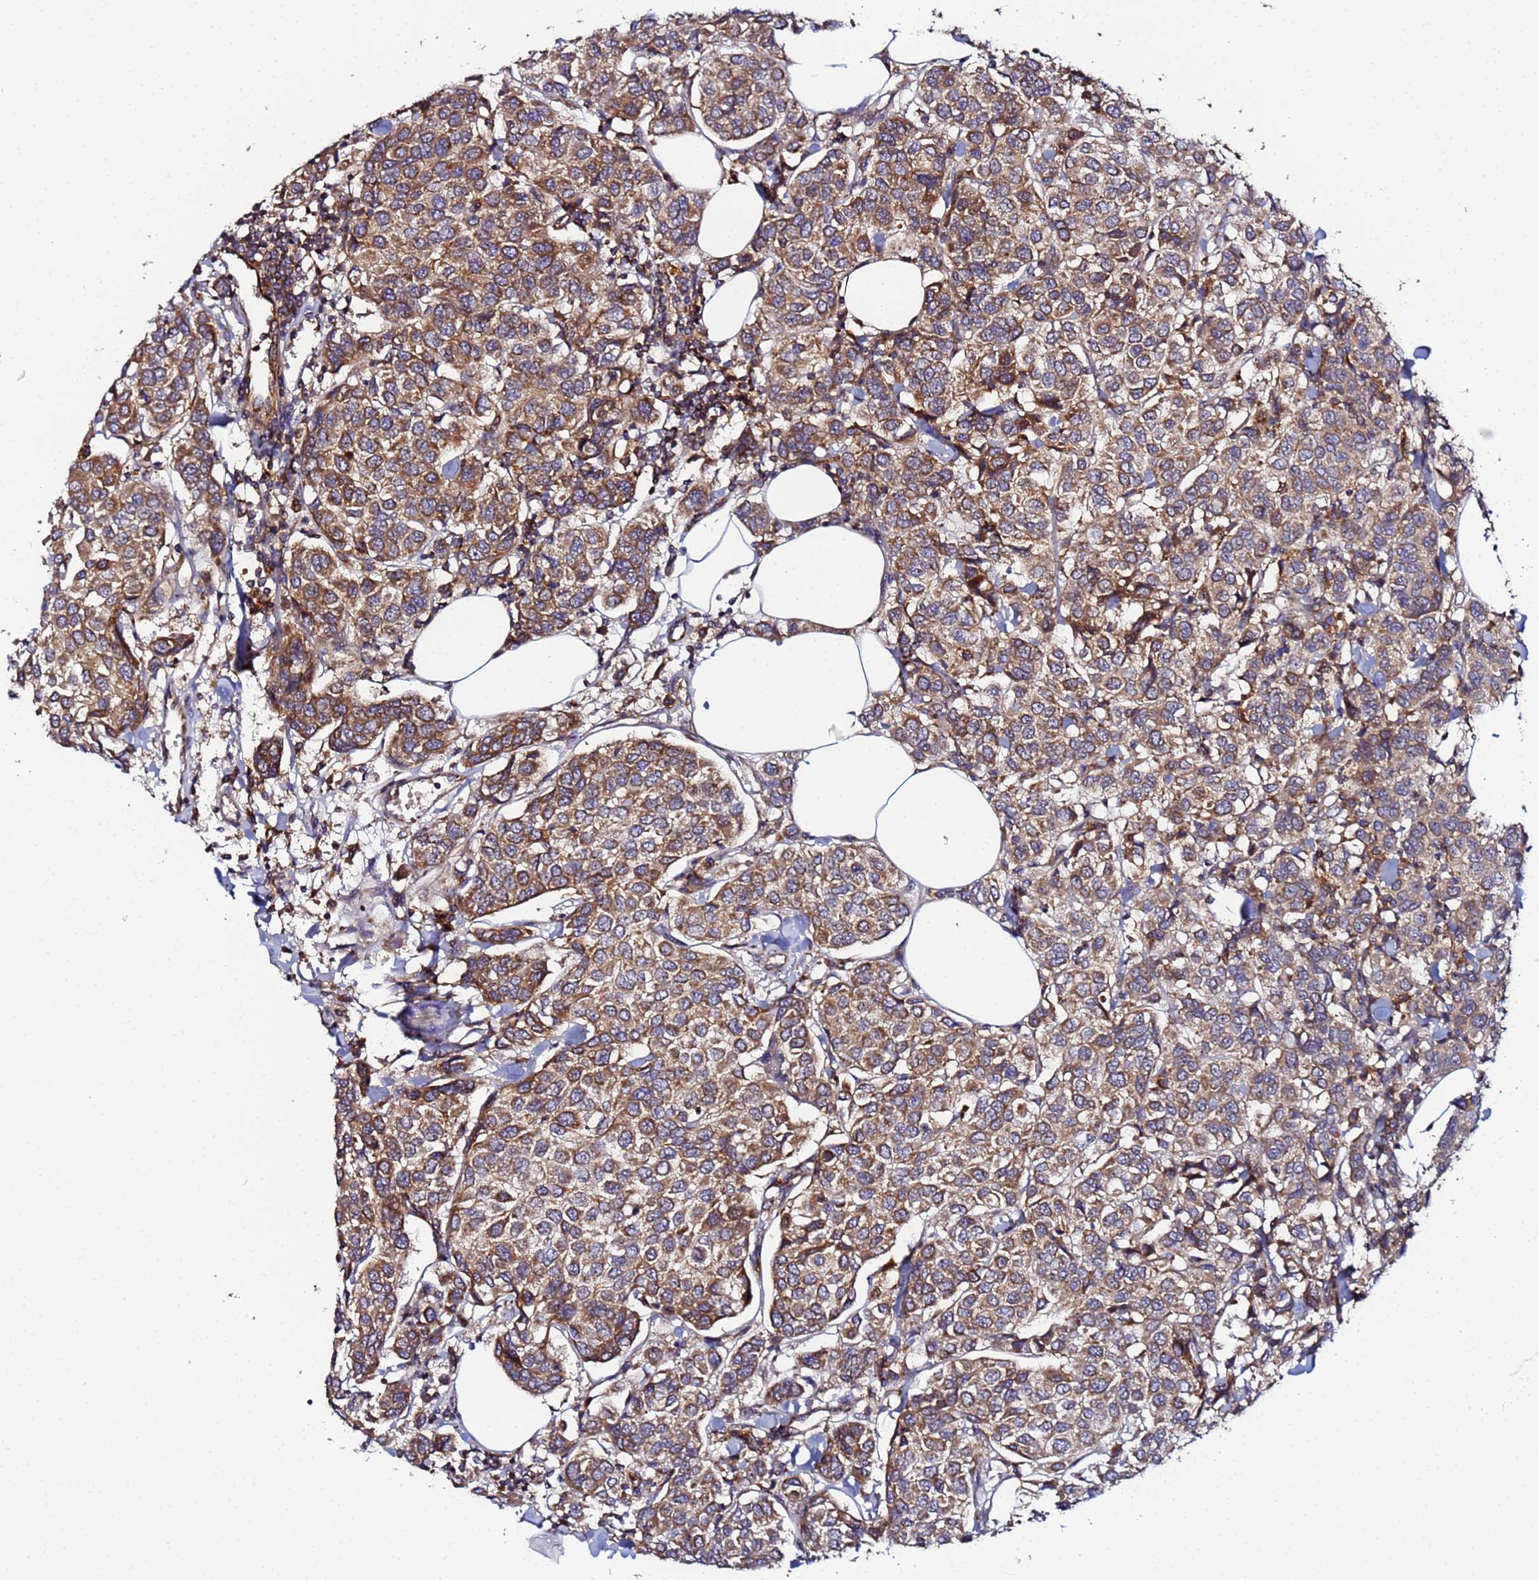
{"staining": {"intensity": "moderate", "quantity": ">75%", "location": "cytoplasmic/membranous"}, "tissue": "breast cancer", "cell_type": "Tumor cells", "image_type": "cancer", "snomed": [{"axis": "morphology", "description": "Duct carcinoma"}, {"axis": "topography", "description": "Breast"}], "caption": "Immunohistochemistry (IHC) micrograph of neoplastic tissue: human infiltrating ductal carcinoma (breast) stained using IHC reveals medium levels of moderate protein expression localized specifically in the cytoplasmic/membranous of tumor cells, appearing as a cytoplasmic/membranous brown color.", "gene": "CCDC127", "patient": {"sex": "female", "age": 55}}